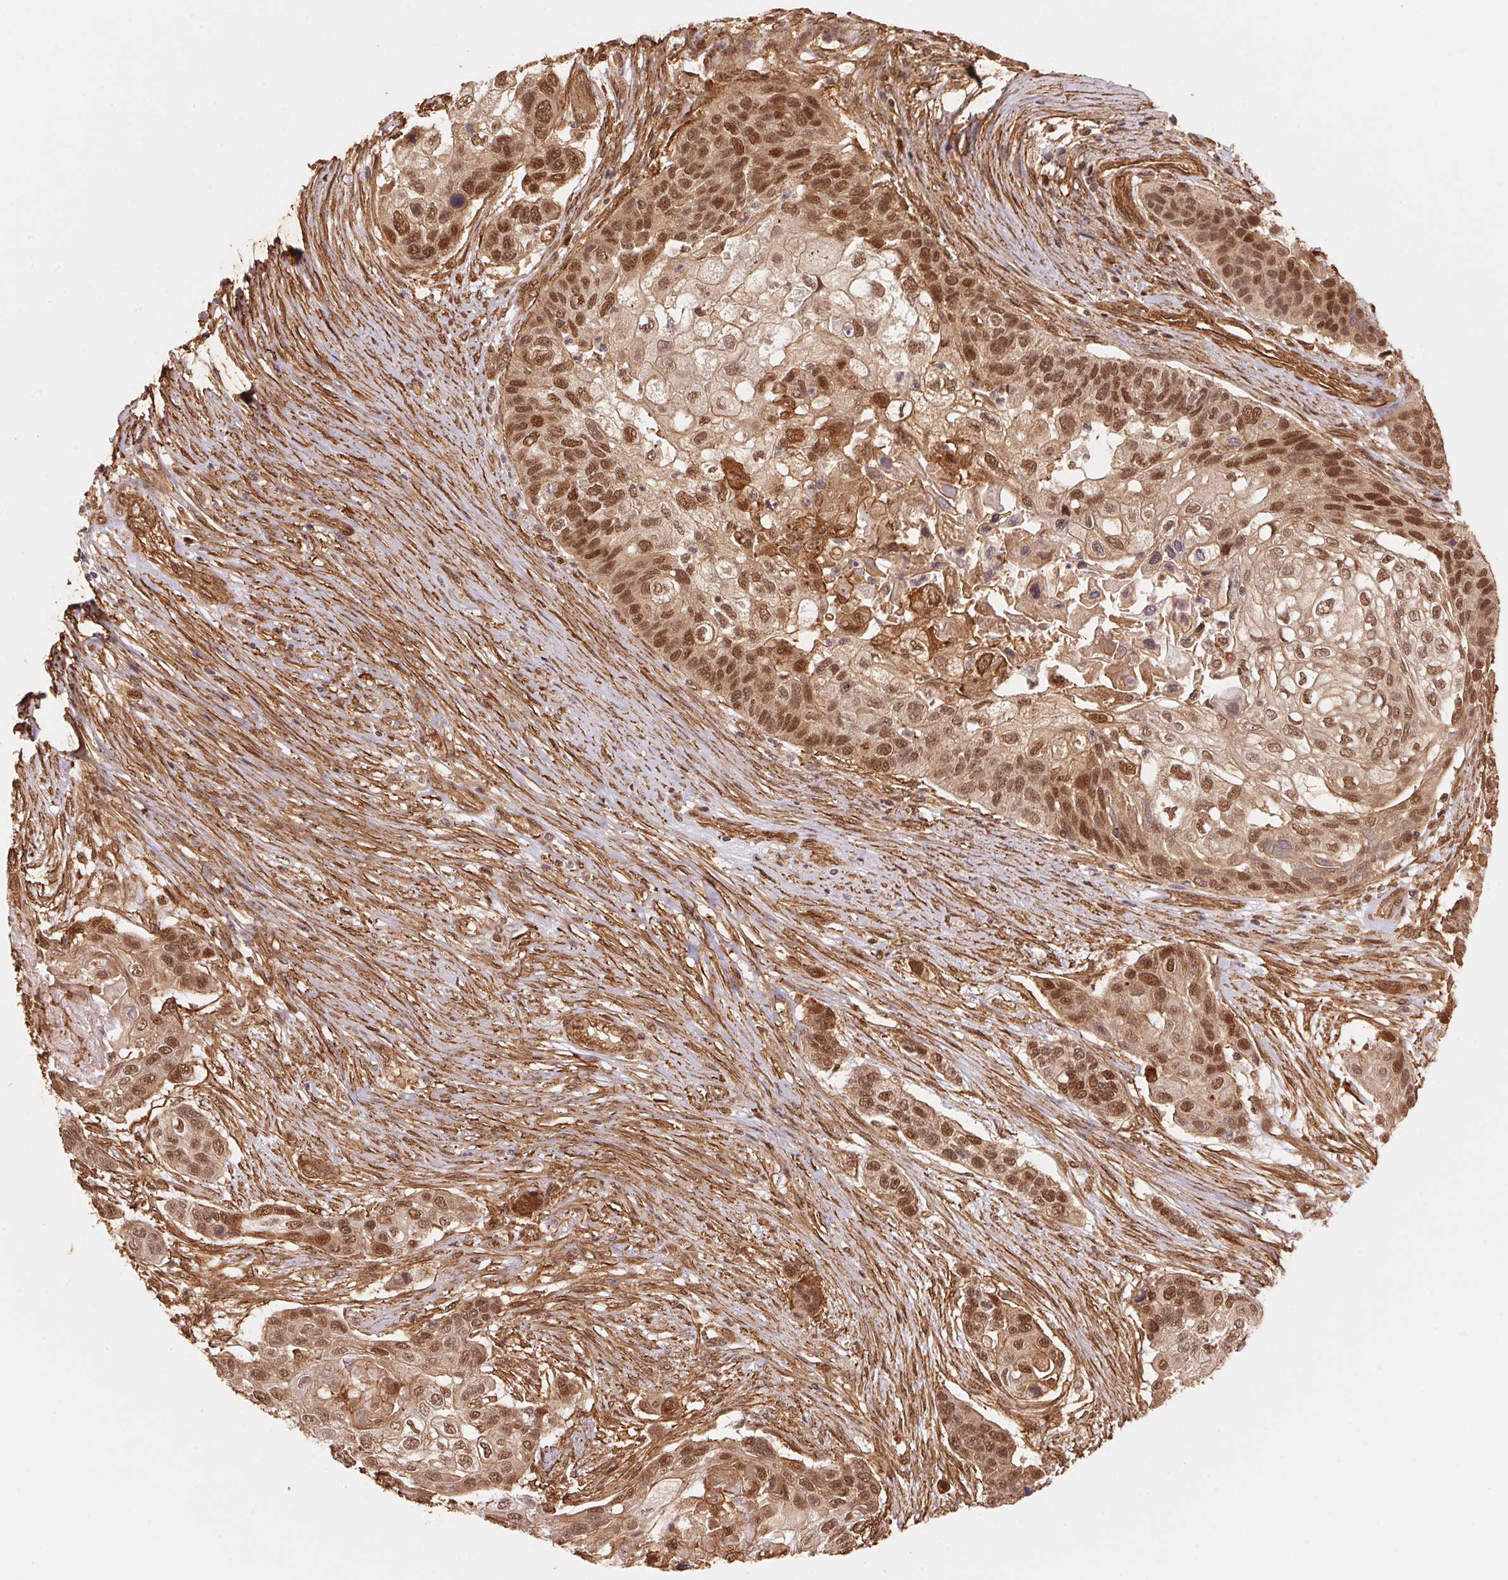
{"staining": {"intensity": "moderate", "quantity": ">75%", "location": "nuclear"}, "tissue": "lung cancer", "cell_type": "Tumor cells", "image_type": "cancer", "snomed": [{"axis": "morphology", "description": "Squamous cell carcinoma, NOS"}, {"axis": "topography", "description": "Lung"}], "caption": "Tumor cells reveal moderate nuclear expression in about >75% of cells in lung squamous cell carcinoma.", "gene": "TNIP2", "patient": {"sex": "male", "age": 69}}